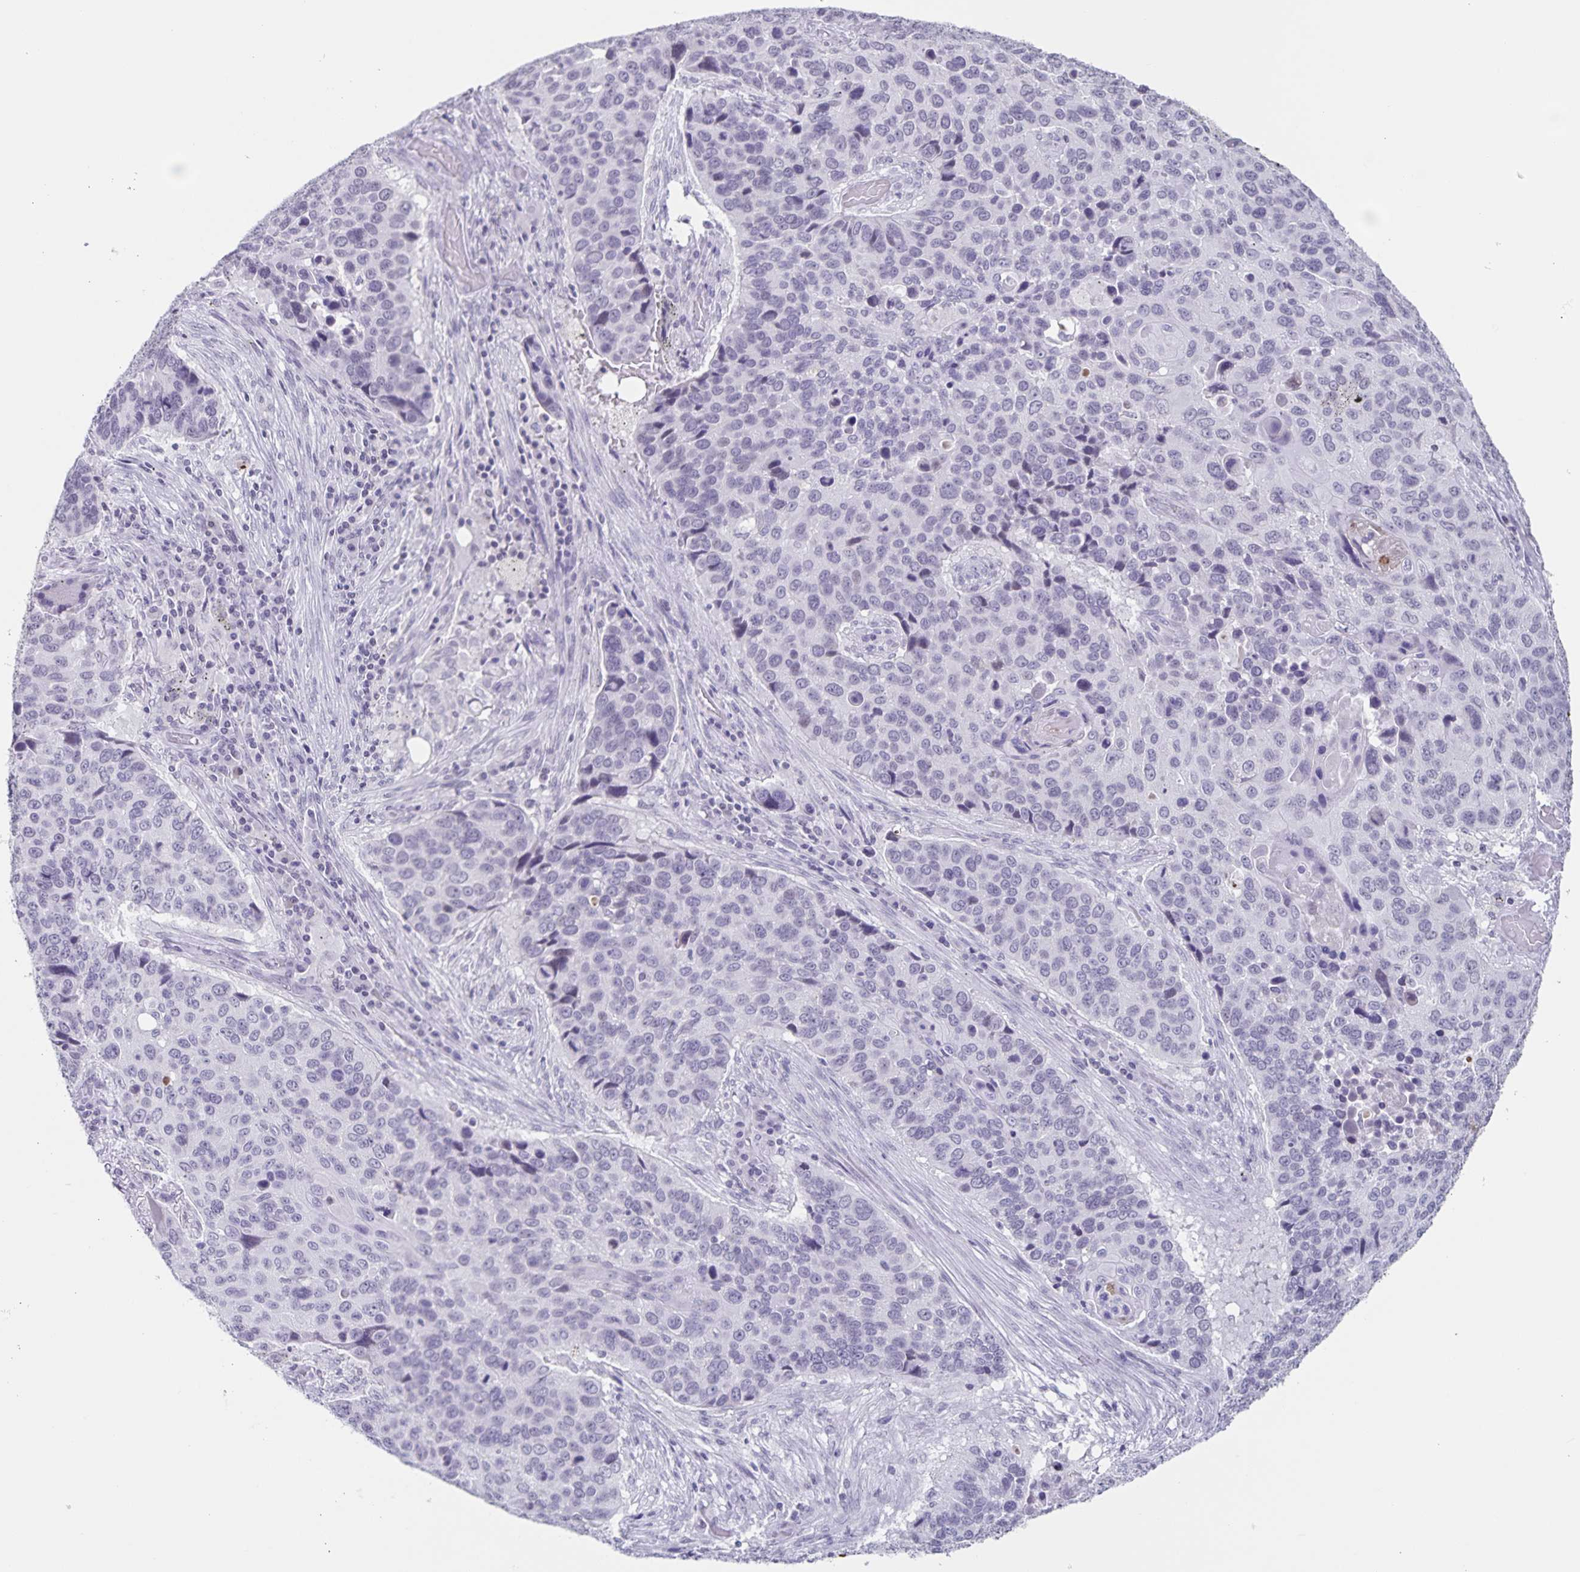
{"staining": {"intensity": "negative", "quantity": "none", "location": "none"}, "tissue": "lung cancer", "cell_type": "Tumor cells", "image_type": "cancer", "snomed": [{"axis": "morphology", "description": "Squamous cell carcinoma, NOS"}, {"axis": "topography", "description": "Lung"}], "caption": "Immunohistochemical staining of squamous cell carcinoma (lung) reveals no significant positivity in tumor cells.", "gene": "LCE6A", "patient": {"sex": "male", "age": 68}}